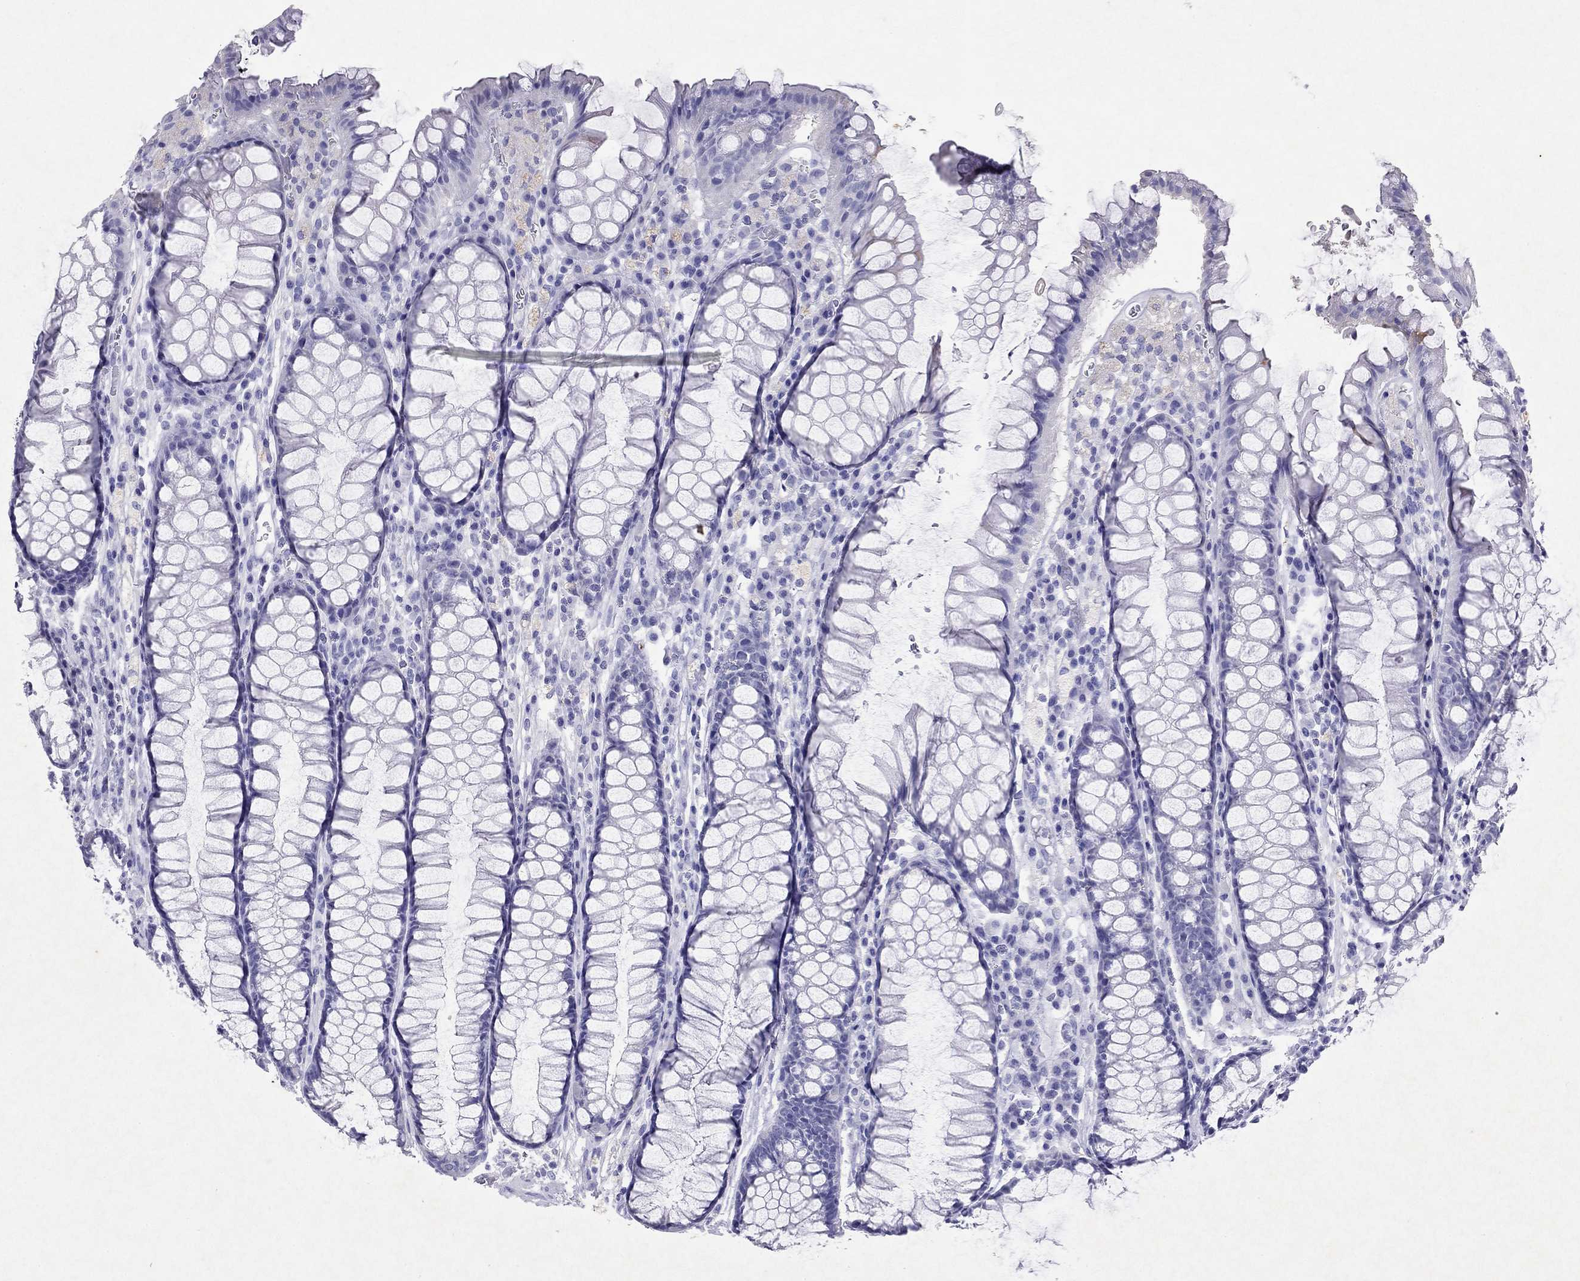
{"staining": {"intensity": "negative", "quantity": "none", "location": "none"}, "tissue": "rectum", "cell_type": "Glandular cells", "image_type": "normal", "snomed": [{"axis": "morphology", "description": "Normal tissue, NOS"}, {"axis": "topography", "description": "Rectum"}], "caption": "DAB (3,3'-diaminobenzidine) immunohistochemical staining of normal rectum exhibits no significant staining in glandular cells. The staining was performed using DAB (3,3'-diaminobenzidine) to visualize the protein expression in brown, while the nuclei were stained in blue with hematoxylin (Magnification: 20x).", "gene": "ARMC12", "patient": {"sex": "female", "age": 68}}